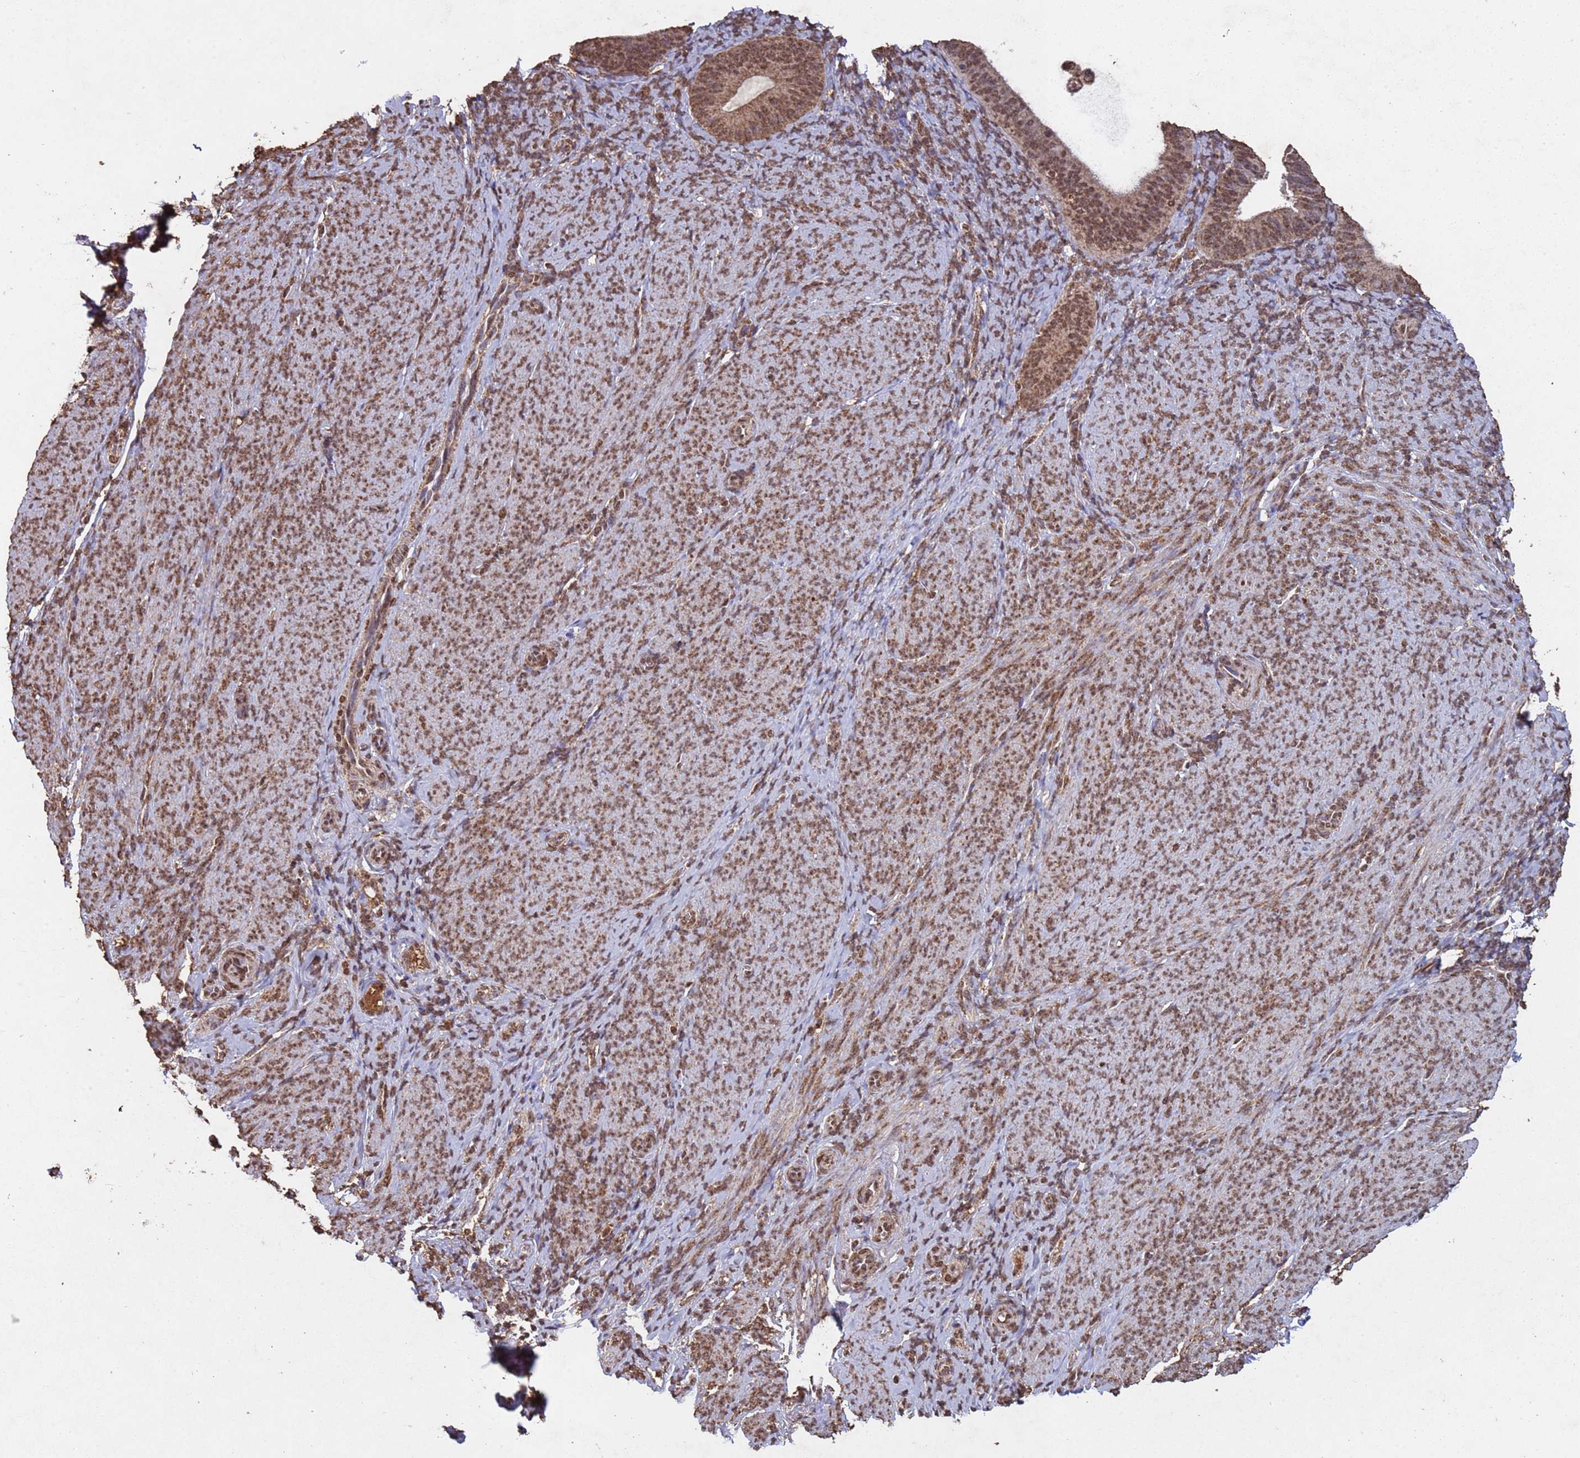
{"staining": {"intensity": "moderate", "quantity": ">75%", "location": "nuclear"}, "tissue": "endometrium", "cell_type": "Cells in endometrial stroma", "image_type": "normal", "snomed": [{"axis": "morphology", "description": "Normal tissue, NOS"}, {"axis": "topography", "description": "Endometrium"}], "caption": "Immunohistochemistry (IHC) of normal human endometrium exhibits medium levels of moderate nuclear positivity in about >75% of cells in endometrial stroma. (Brightfield microscopy of DAB IHC at high magnification).", "gene": "HDAC10", "patient": {"sex": "female", "age": 65}}